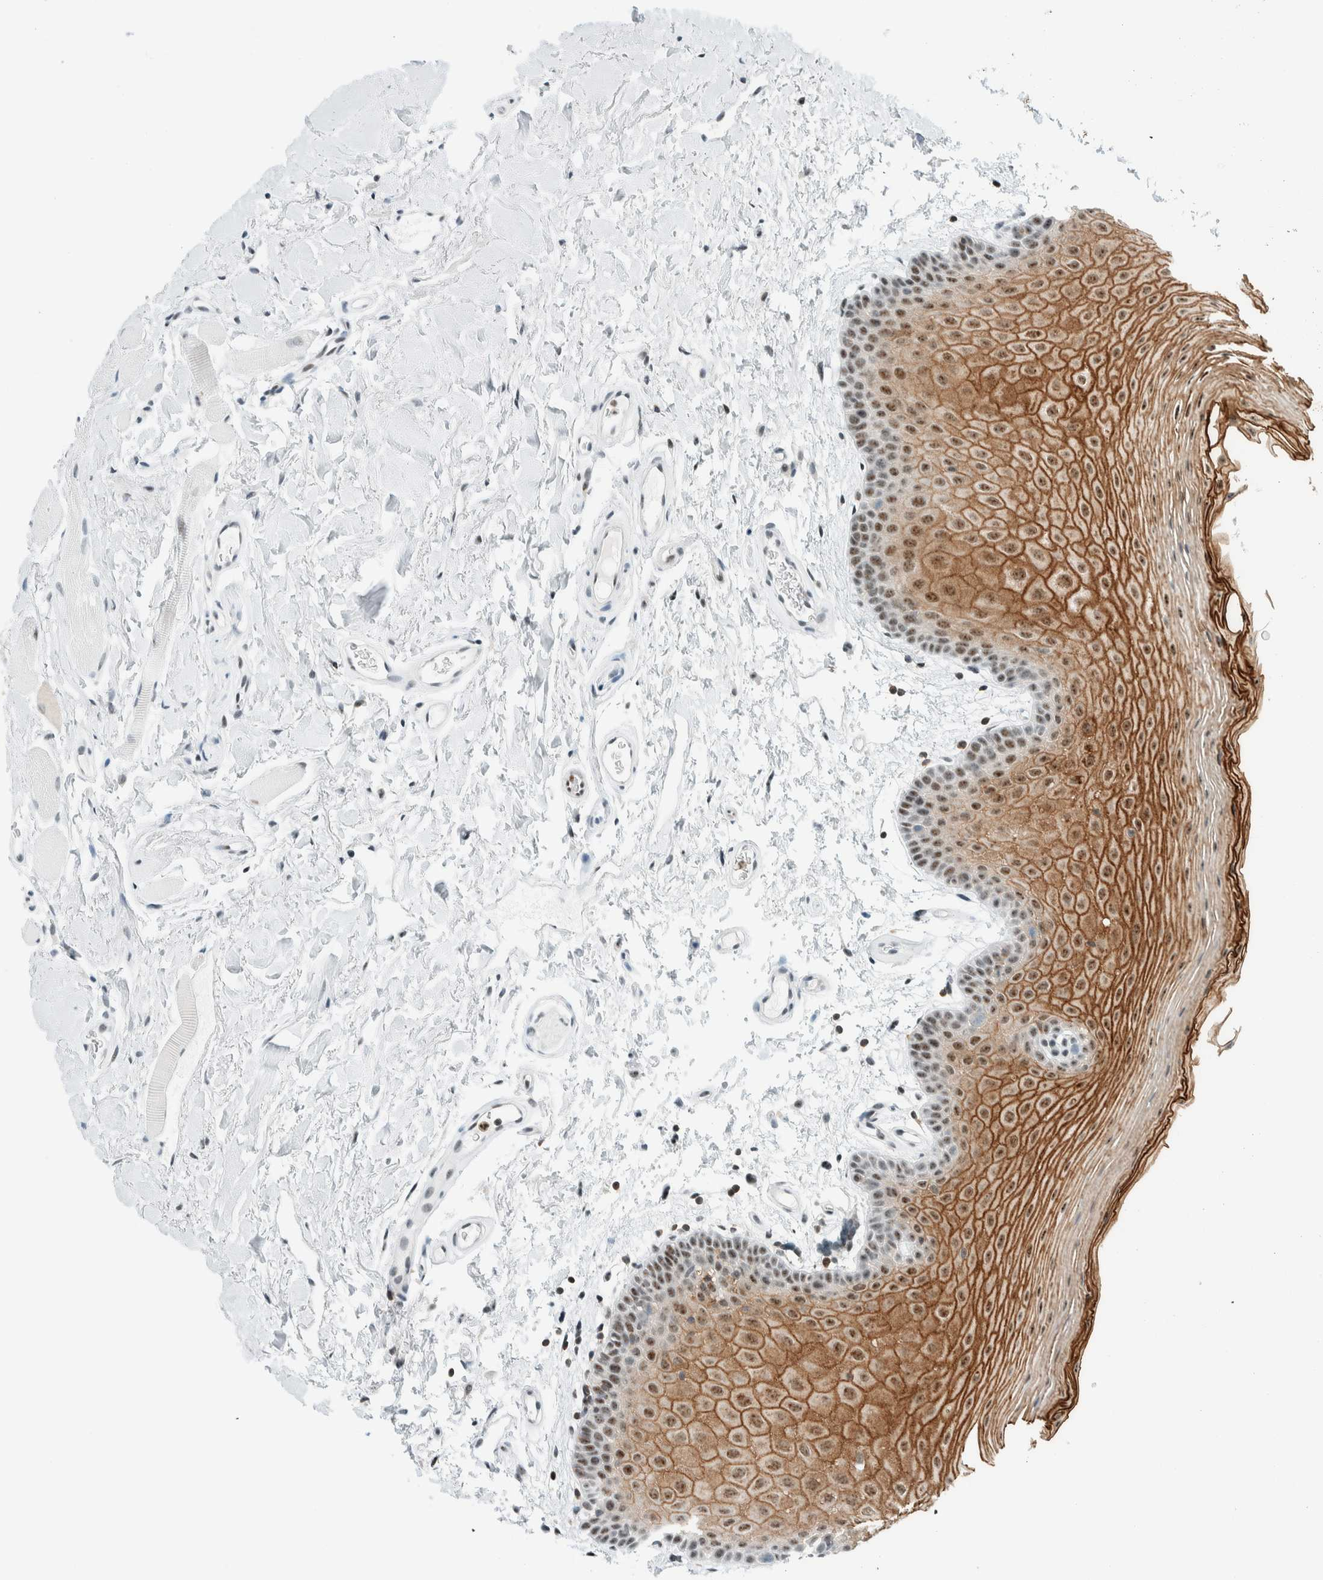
{"staining": {"intensity": "moderate", "quantity": ">75%", "location": "cytoplasmic/membranous,nuclear"}, "tissue": "oral mucosa", "cell_type": "Squamous epithelial cells", "image_type": "normal", "snomed": [{"axis": "morphology", "description": "Normal tissue, NOS"}, {"axis": "topography", "description": "Oral tissue"}], "caption": "Protein analysis of benign oral mucosa displays moderate cytoplasmic/membranous,nuclear expression in approximately >75% of squamous epithelial cells. (DAB (3,3'-diaminobenzidine) IHC with brightfield microscopy, high magnification).", "gene": "CYSRT1", "patient": {"sex": "male", "age": 62}}